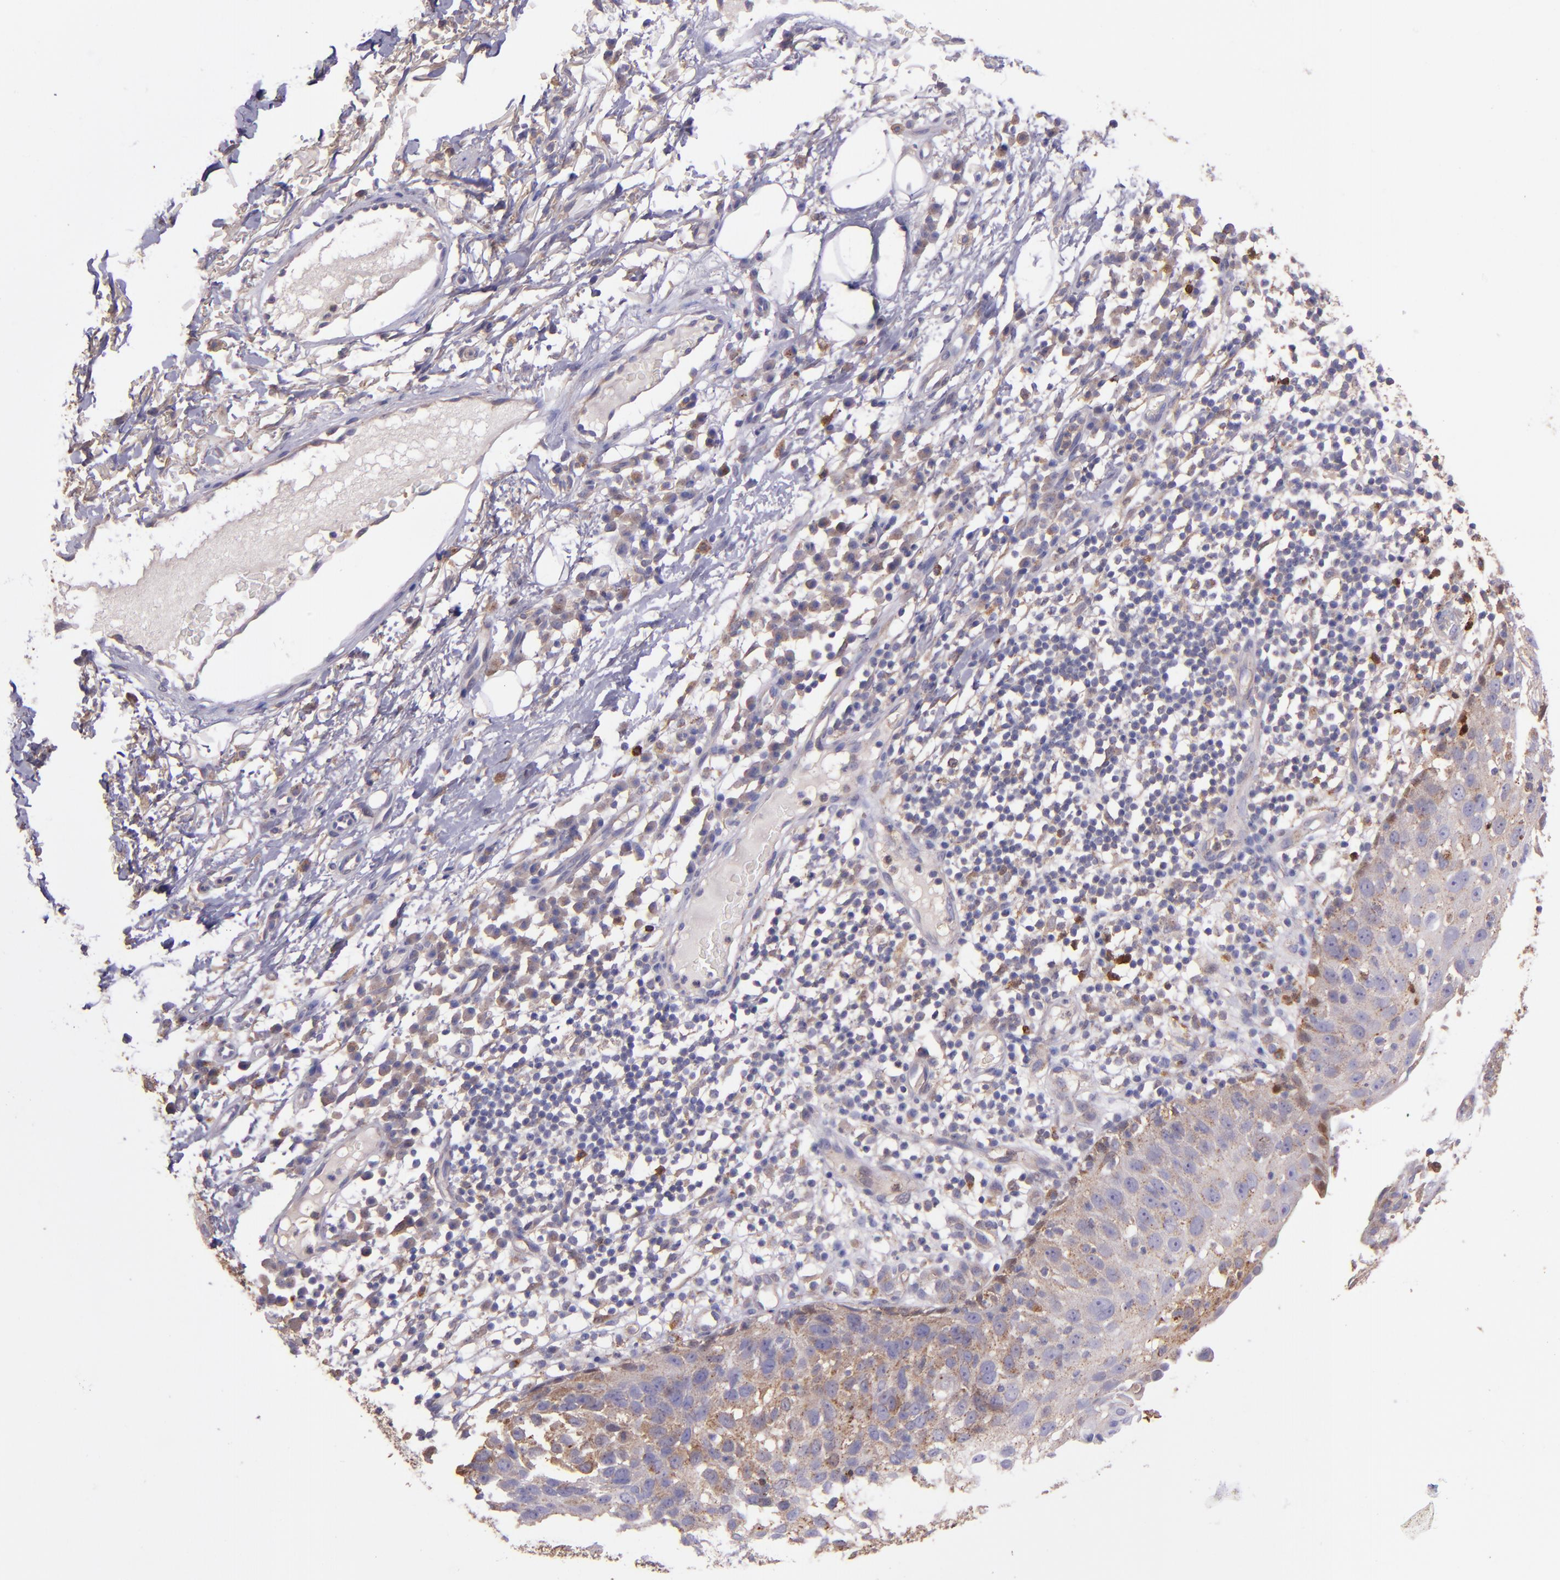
{"staining": {"intensity": "moderate", "quantity": ">75%", "location": "cytoplasmic/membranous"}, "tissue": "skin cancer", "cell_type": "Tumor cells", "image_type": "cancer", "snomed": [{"axis": "morphology", "description": "Squamous cell carcinoma, NOS"}, {"axis": "topography", "description": "Skin"}], "caption": "Protein expression analysis of skin cancer (squamous cell carcinoma) reveals moderate cytoplasmic/membranous expression in about >75% of tumor cells. (brown staining indicates protein expression, while blue staining denotes nuclei).", "gene": "WASHC1", "patient": {"sex": "male", "age": 87}}